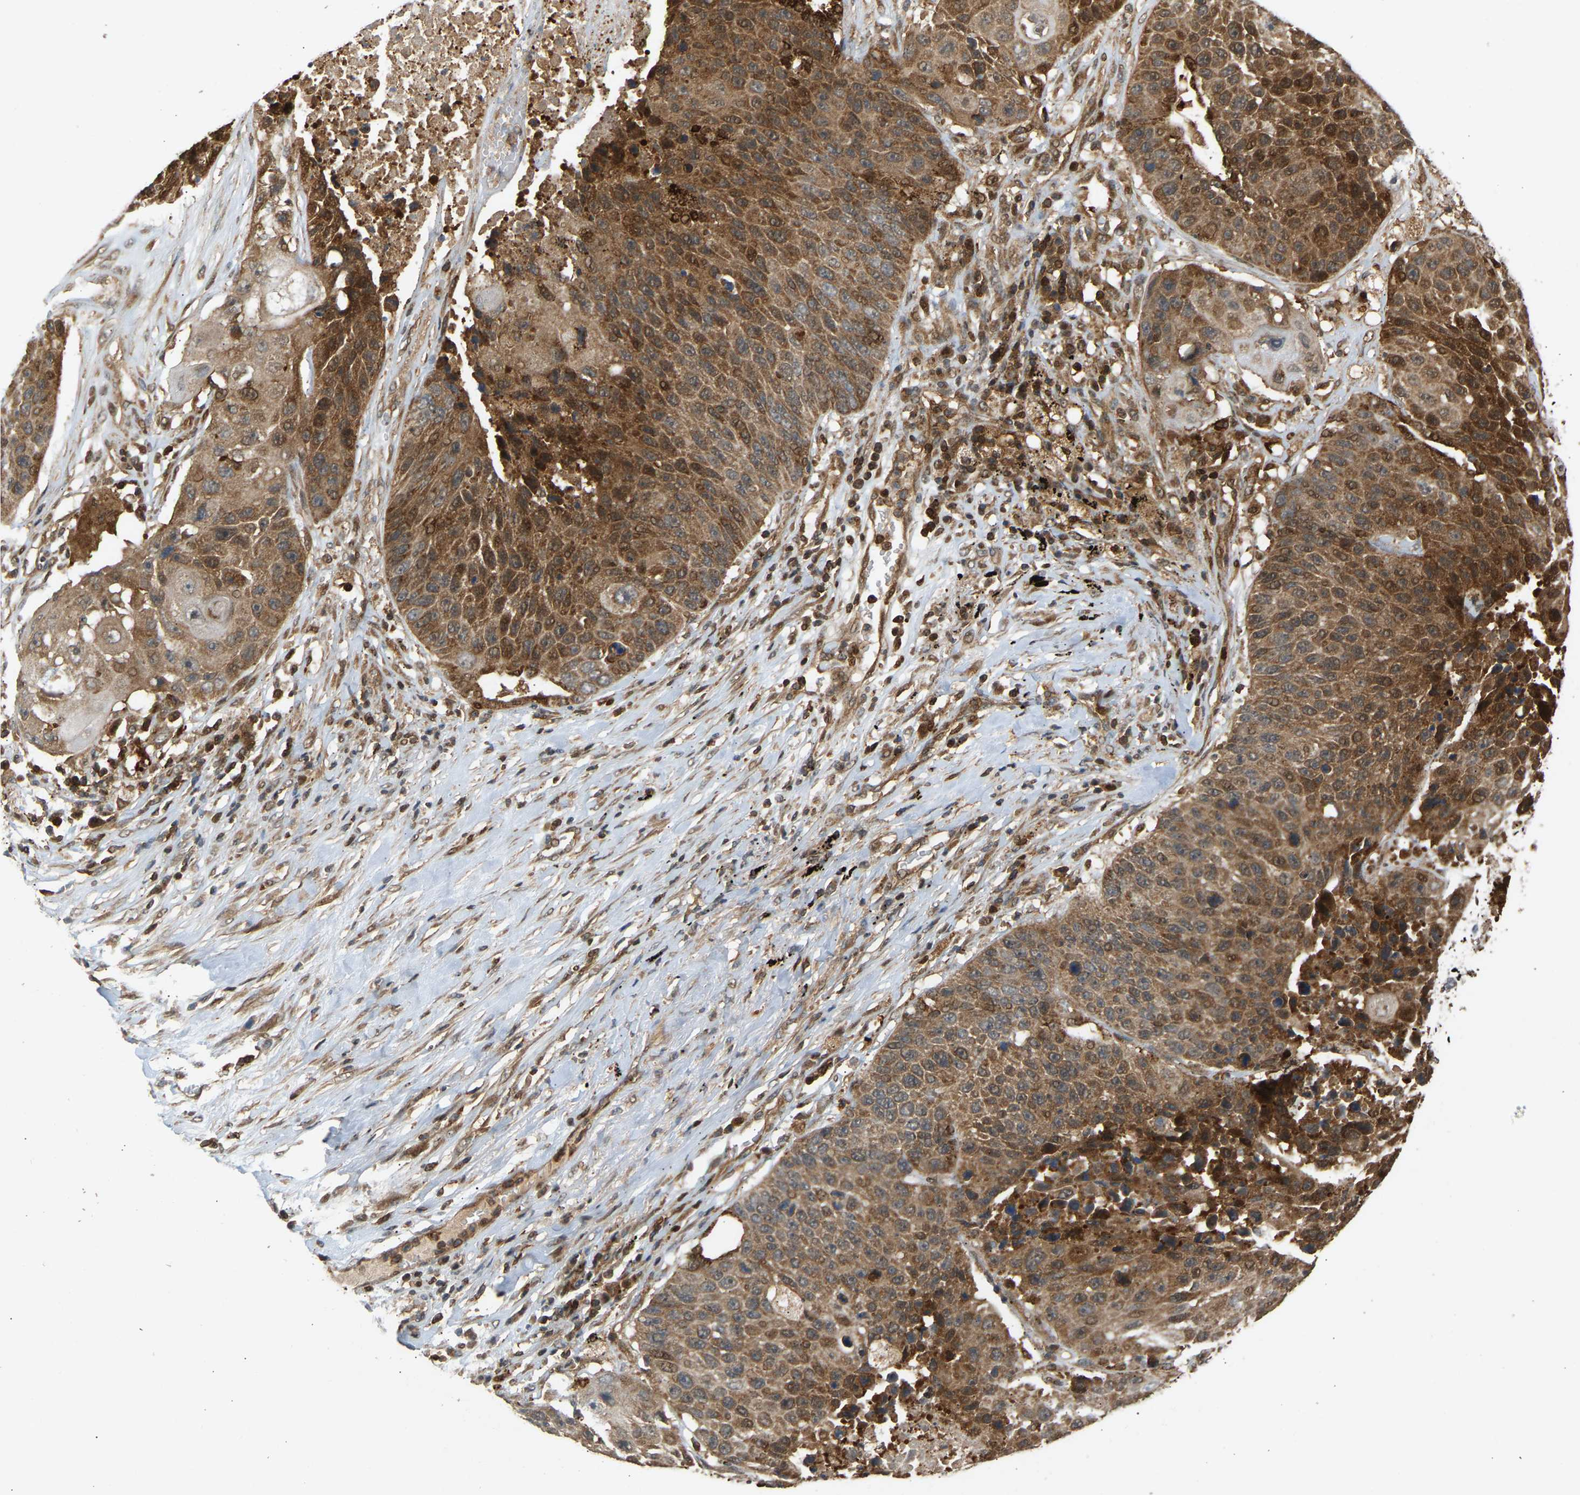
{"staining": {"intensity": "moderate", "quantity": ">75%", "location": "cytoplasmic/membranous"}, "tissue": "lung cancer", "cell_type": "Tumor cells", "image_type": "cancer", "snomed": [{"axis": "morphology", "description": "Squamous cell carcinoma, NOS"}, {"axis": "topography", "description": "Lung"}], "caption": "Human squamous cell carcinoma (lung) stained with a protein marker demonstrates moderate staining in tumor cells.", "gene": "GOPC", "patient": {"sex": "male", "age": 61}}